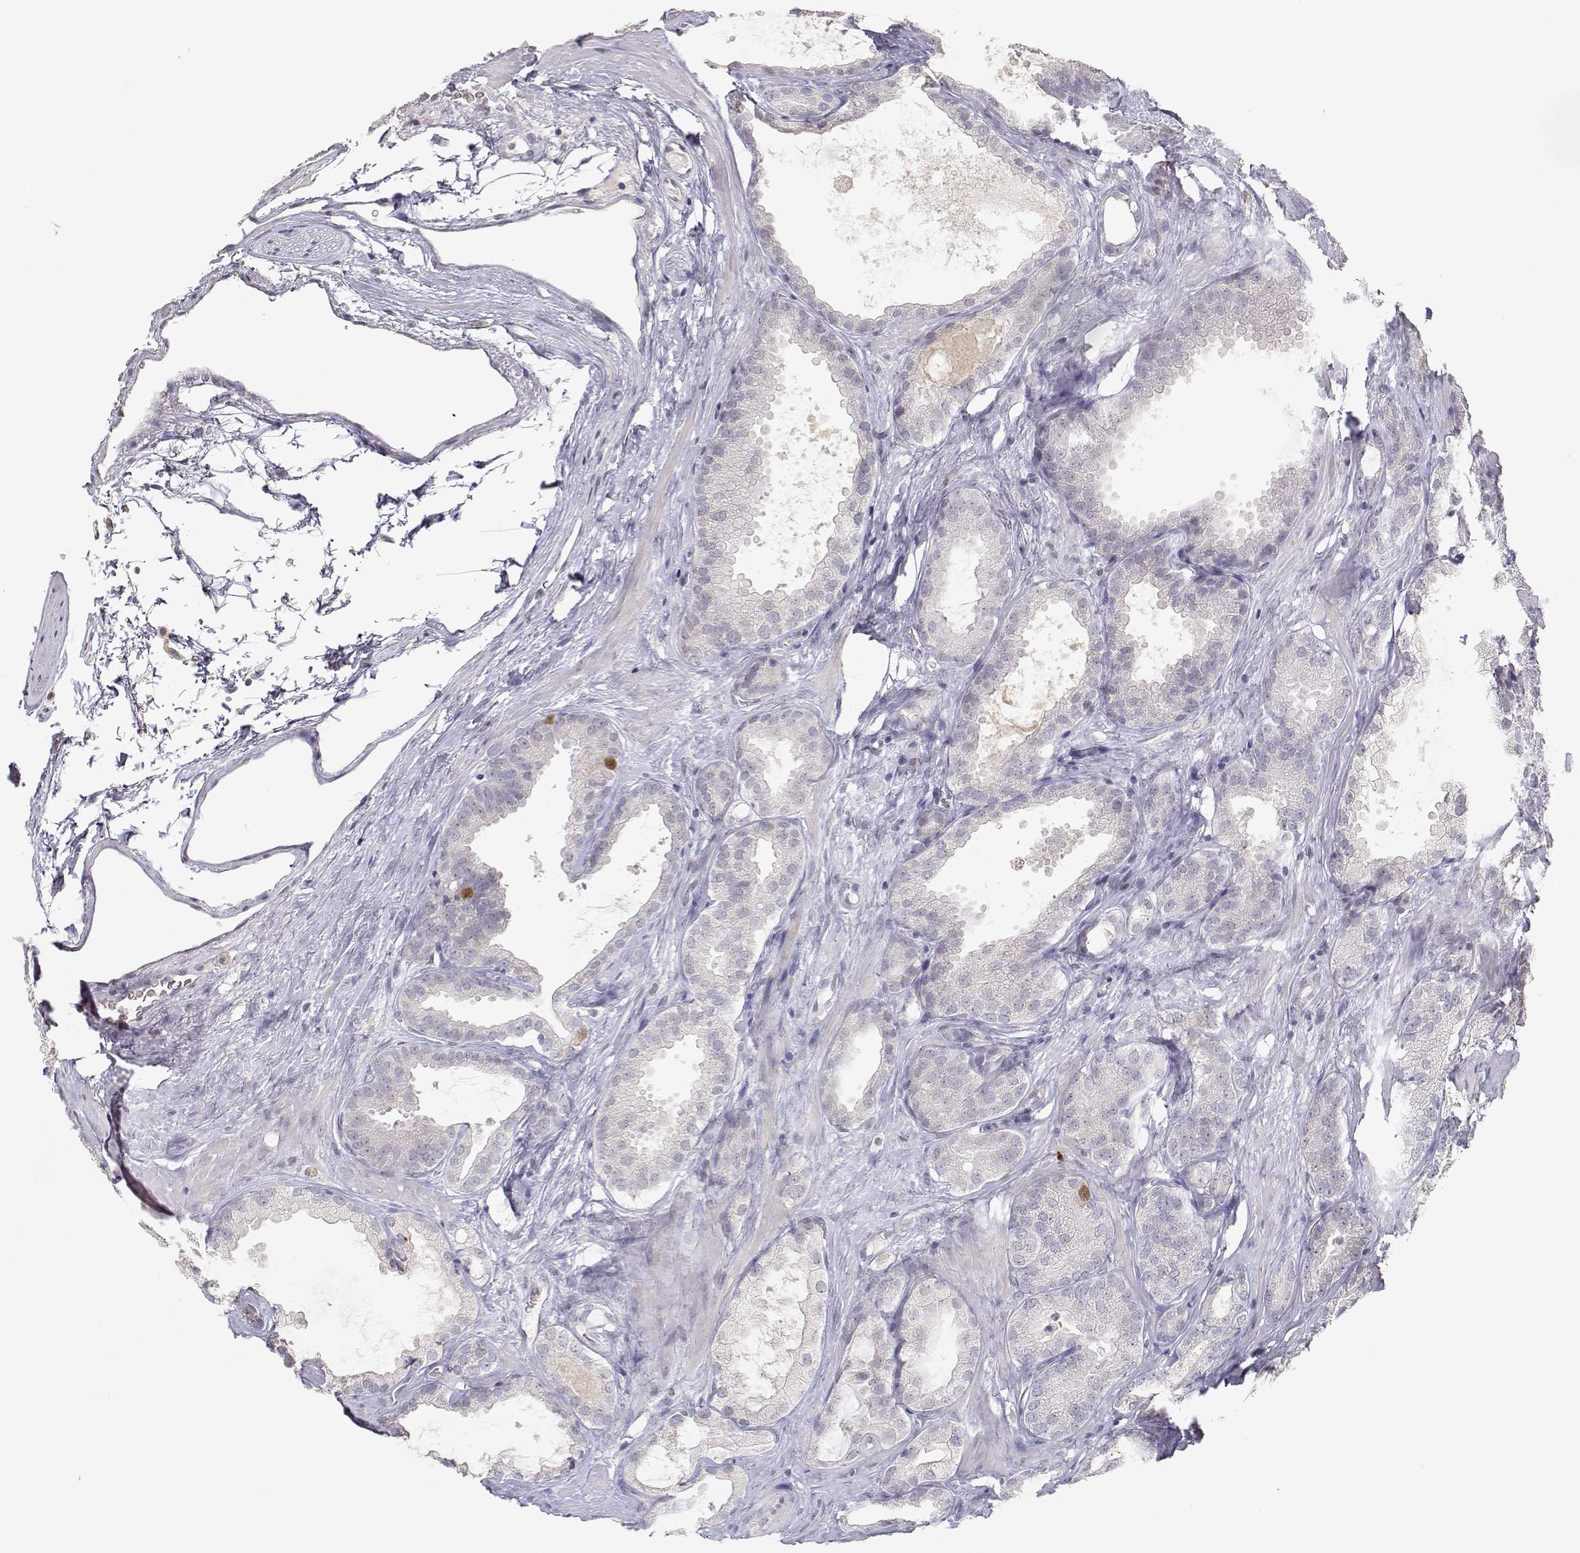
{"staining": {"intensity": "moderate", "quantity": "<25%", "location": "cytoplasmic/membranous,nuclear"}, "tissue": "prostate cancer", "cell_type": "Tumor cells", "image_type": "cancer", "snomed": [{"axis": "morphology", "description": "Adenocarcinoma, High grade"}, {"axis": "topography", "description": "Prostate"}], "caption": "Immunohistochemistry of human adenocarcinoma (high-grade) (prostate) displays low levels of moderate cytoplasmic/membranous and nuclear expression in about <25% of tumor cells.", "gene": "RAD51", "patient": {"sex": "male", "age": 64}}